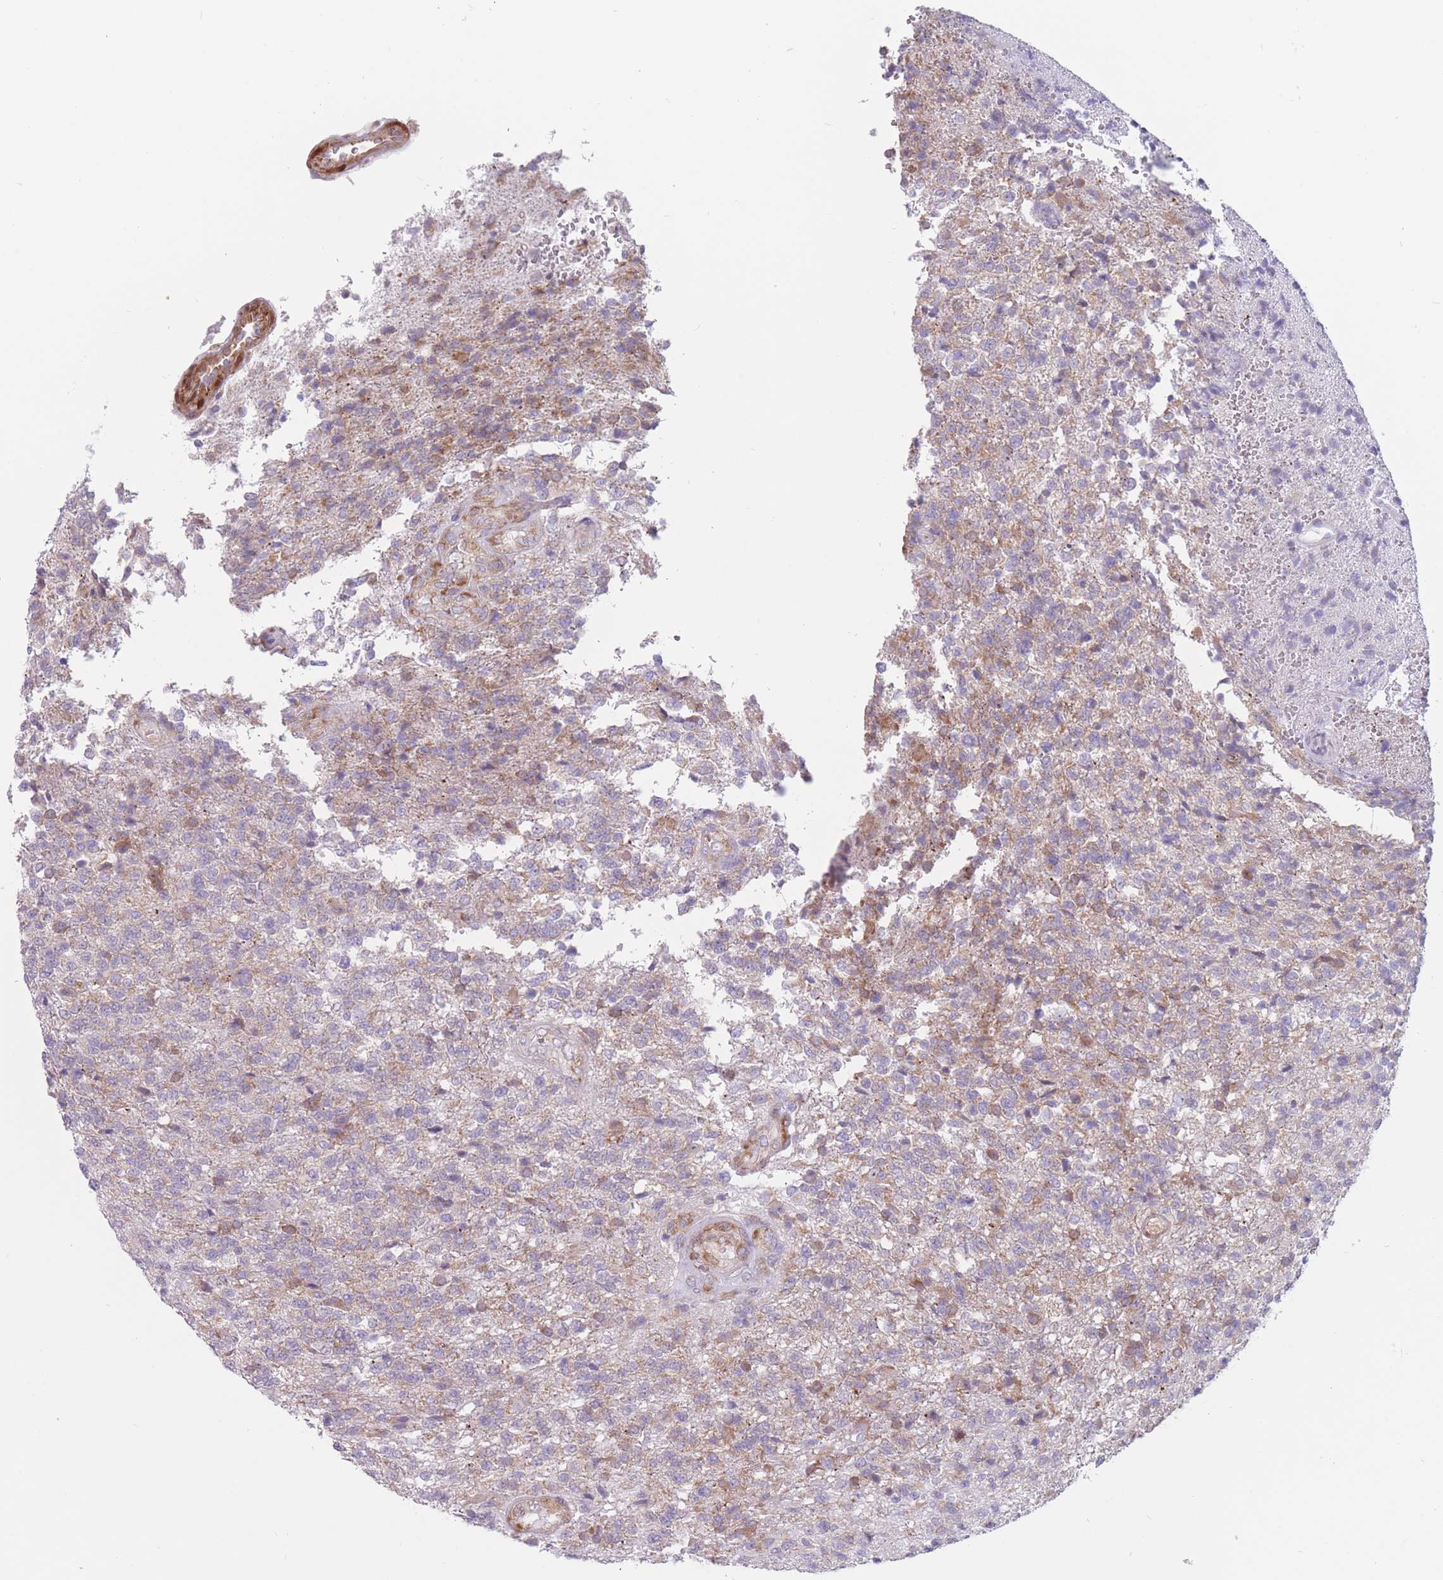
{"staining": {"intensity": "moderate", "quantity": "25%-75%", "location": "cytoplasmic/membranous"}, "tissue": "glioma", "cell_type": "Tumor cells", "image_type": "cancer", "snomed": [{"axis": "morphology", "description": "Glioma, malignant, High grade"}, {"axis": "topography", "description": "Brain"}], "caption": "Tumor cells reveal medium levels of moderate cytoplasmic/membranous positivity in approximately 25%-75% of cells in human glioma. (DAB (3,3'-diaminobenzidine) = brown stain, brightfield microscopy at high magnification).", "gene": "RPL18", "patient": {"sex": "male", "age": 56}}